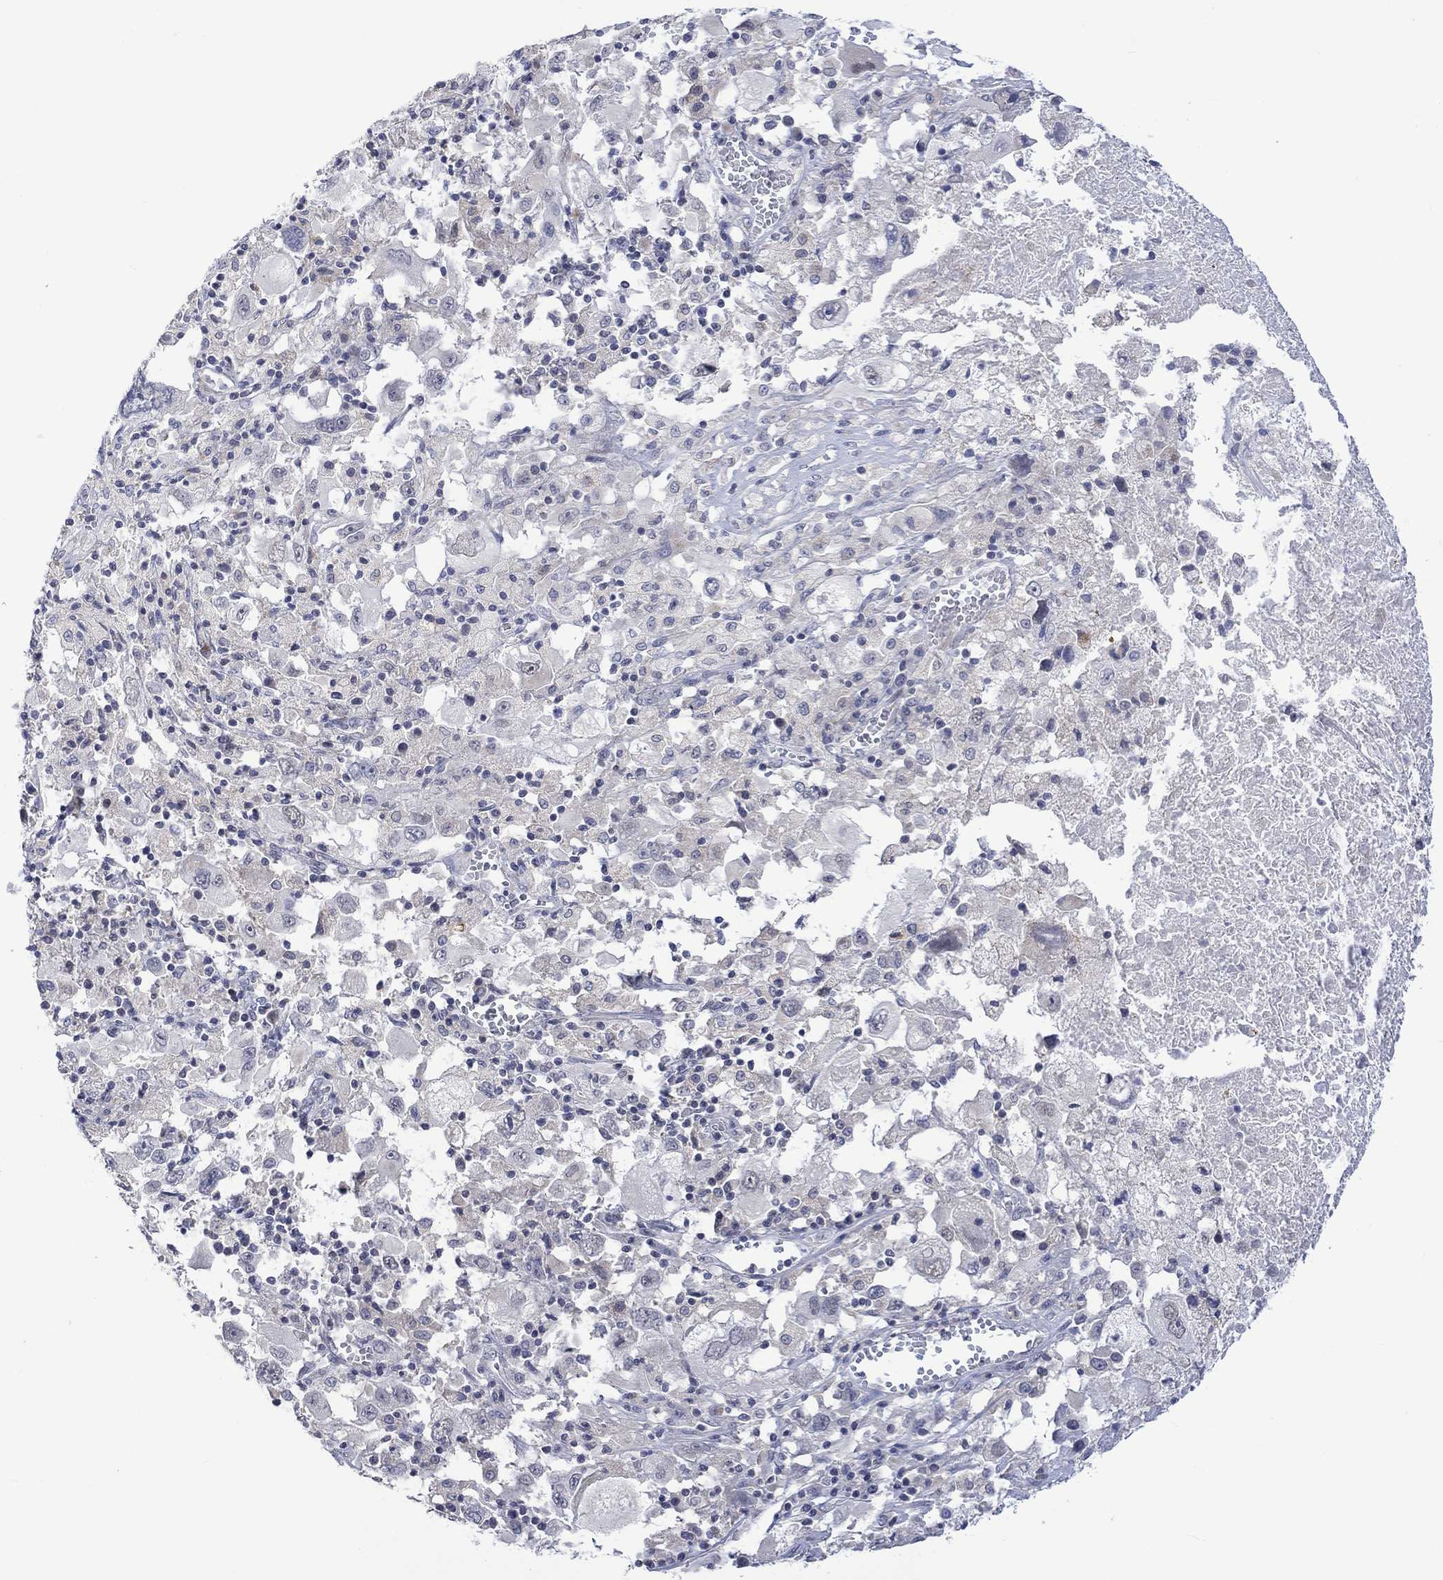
{"staining": {"intensity": "negative", "quantity": "none", "location": "none"}, "tissue": "melanoma", "cell_type": "Tumor cells", "image_type": "cancer", "snomed": [{"axis": "morphology", "description": "Malignant melanoma, Metastatic site"}, {"axis": "topography", "description": "Soft tissue"}], "caption": "This image is of malignant melanoma (metastatic site) stained with IHC to label a protein in brown with the nuclei are counter-stained blue. There is no expression in tumor cells.", "gene": "SLC48A1", "patient": {"sex": "male", "age": 50}}